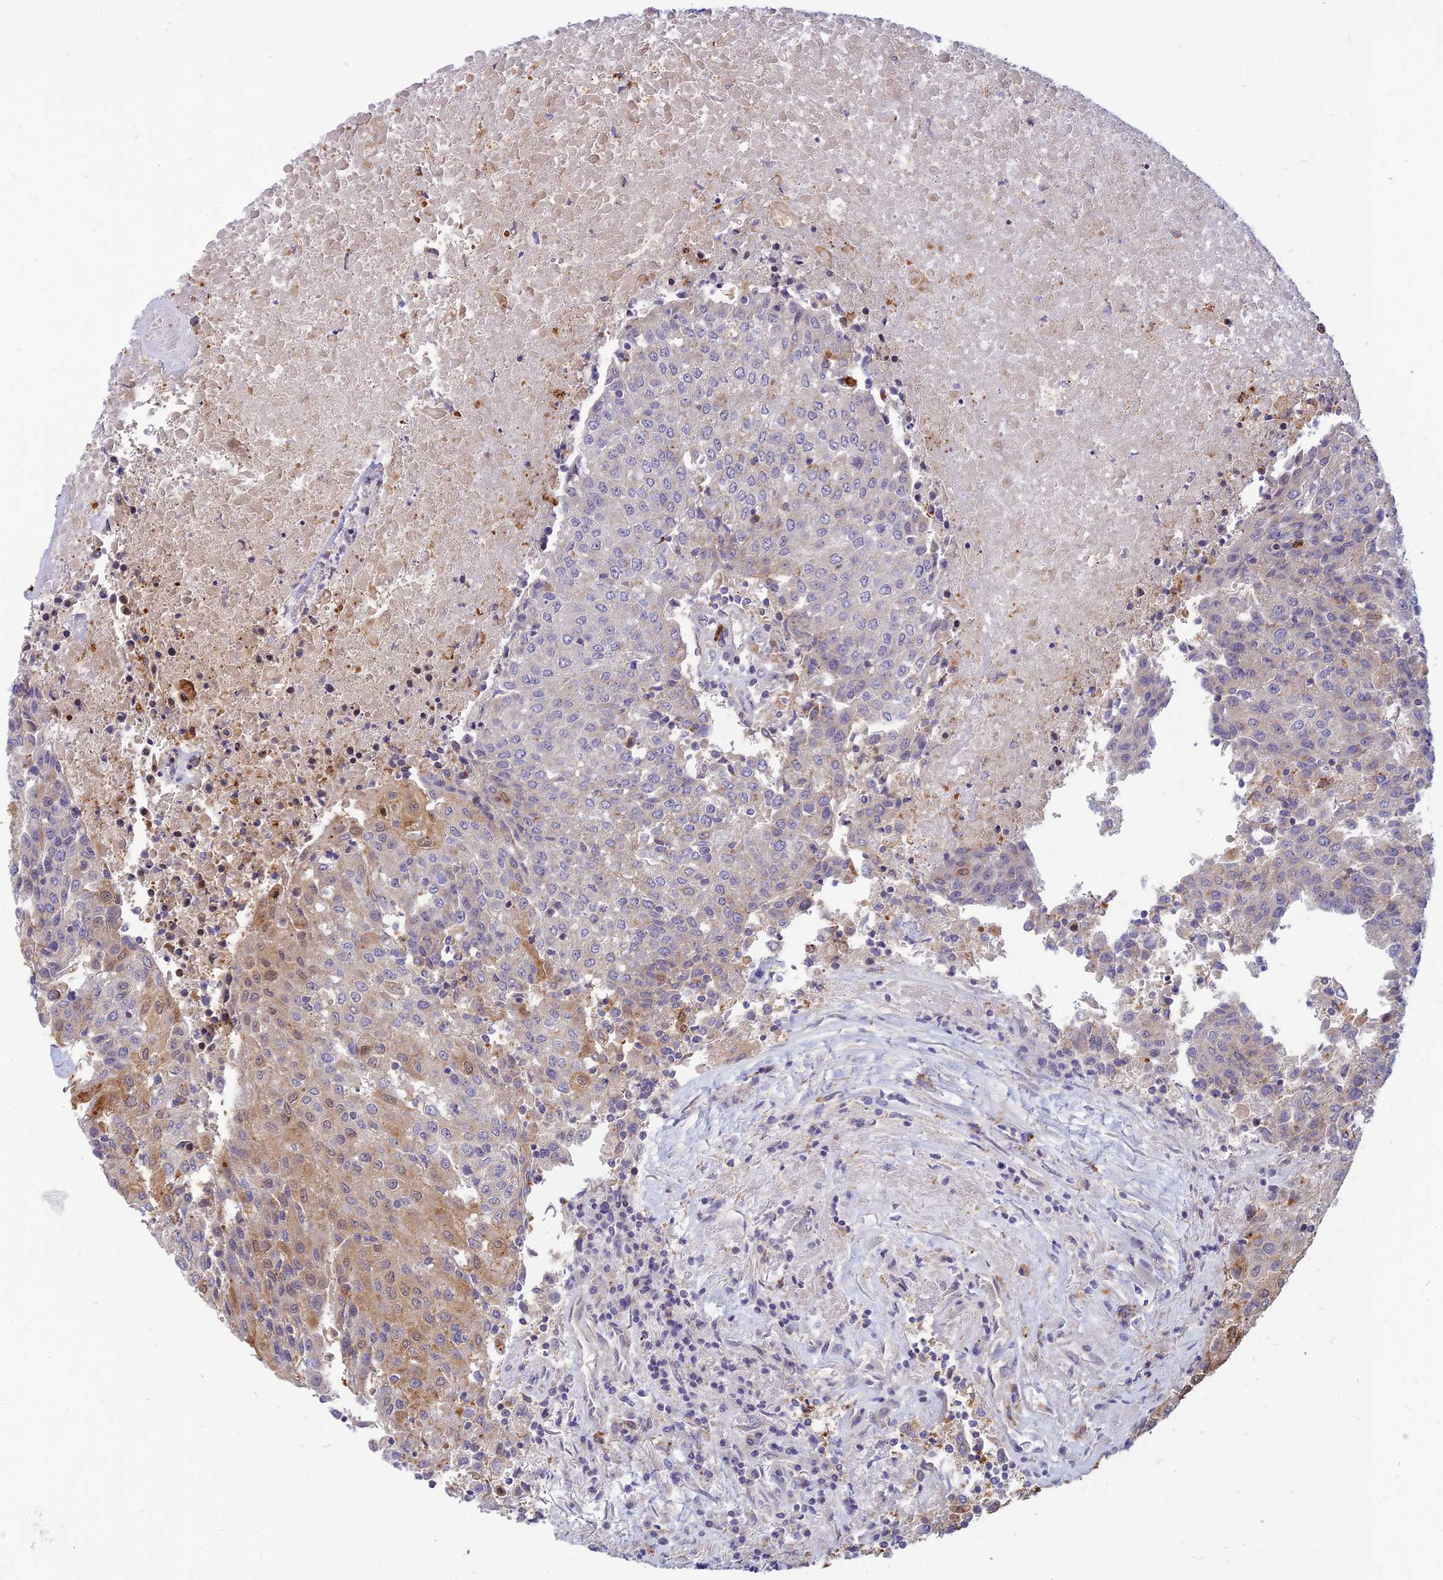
{"staining": {"intensity": "weak", "quantity": "<25%", "location": "cytoplasmic/membranous"}, "tissue": "urothelial cancer", "cell_type": "Tumor cells", "image_type": "cancer", "snomed": [{"axis": "morphology", "description": "Urothelial carcinoma, High grade"}, {"axis": "topography", "description": "Urinary bladder"}], "caption": "Tumor cells are negative for protein expression in human urothelial cancer. The staining is performed using DAB (3,3'-diaminobenzidine) brown chromogen with nuclei counter-stained in using hematoxylin.", "gene": "PHKA2", "patient": {"sex": "female", "age": 85}}